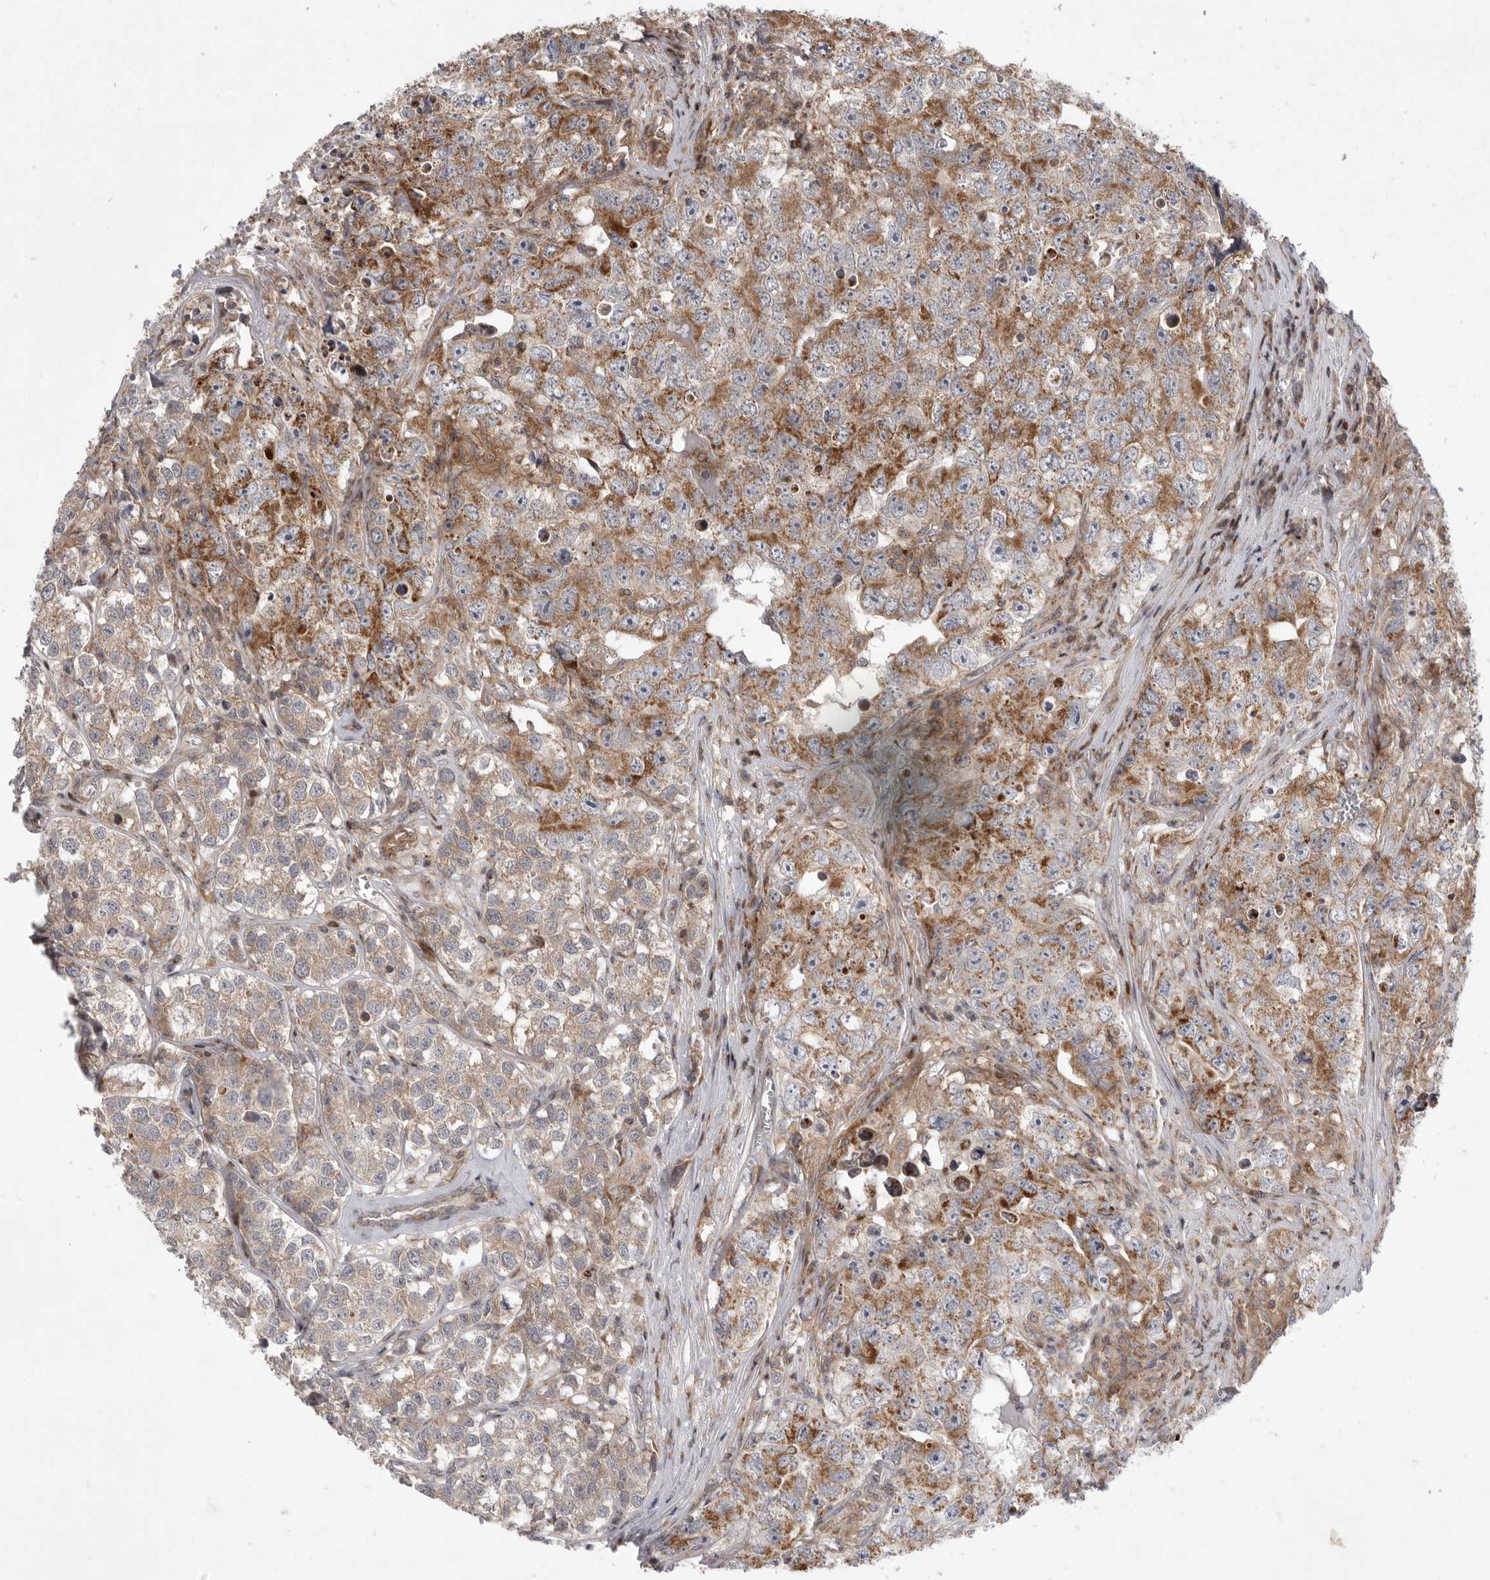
{"staining": {"intensity": "moderate", "quantity": ">75%", "location": "cytoplasmic/membranous"}, "tissue": "testis cancer", "cell_type": "Tumor cells", "image_type": "cancer", "snomed": [{"axis": "morphology", "description": "Seminoma, NOS"}, {"axis": "morphology", "description": "Carcinoma, Embryonal, NOS"}, {"axis": "topography", "description": "Testis"}], "caption": "This image reveals immunohistochemistry (IHC) staining of human embryonal carcinoma (testis), with medium moderate cytoplasmic/membranous staining in about >75% of tumor cells.", "gene": "MPZL1", "patient": {"sex": "male", "age": 43}}